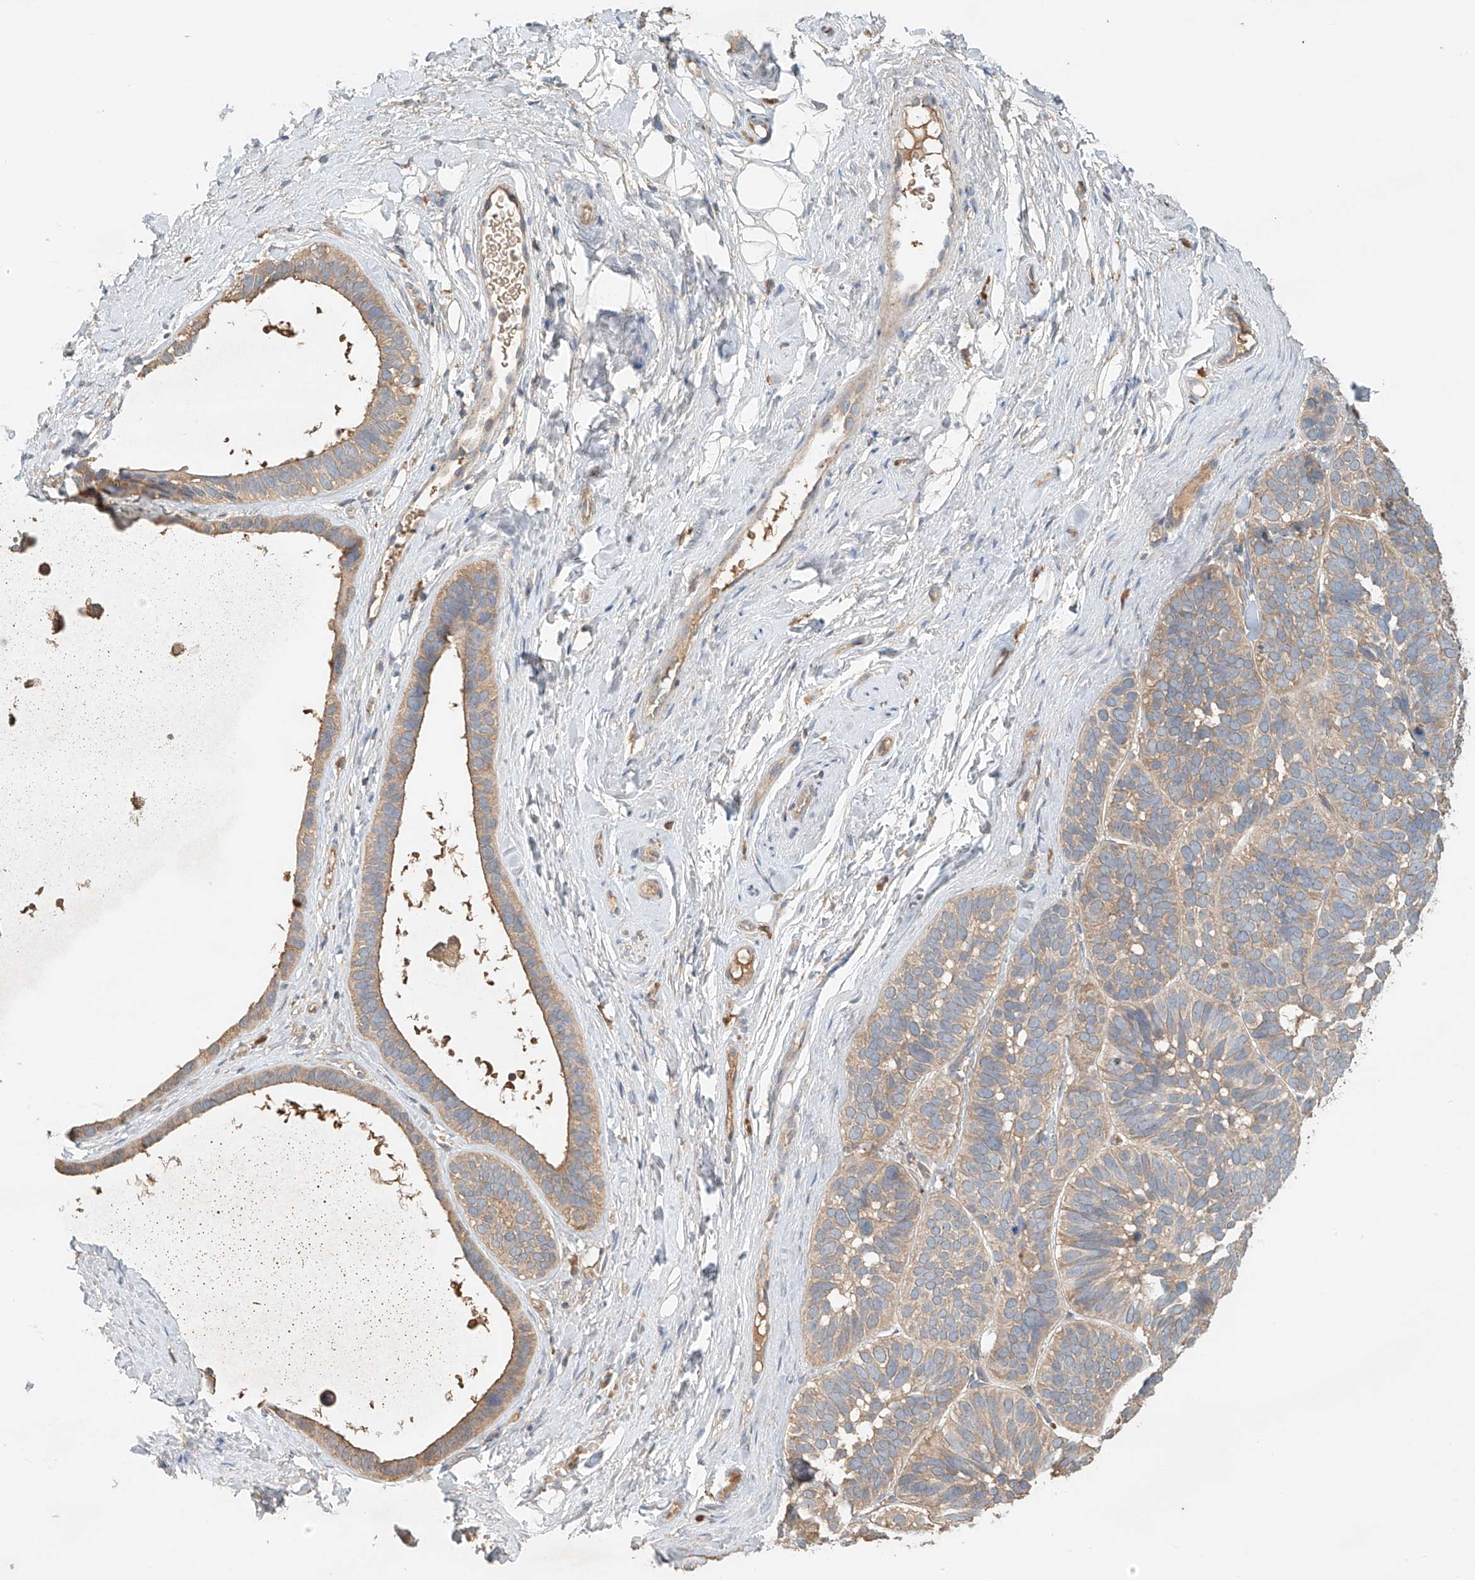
{"staining": {"intensity": "weak", "quantity": ">75%", "location": "cytoplasmic/membranous"}, "tissue": "skin cancer", "cell_type": "Tumor cells", "image_type": "cancer", "snomed": [{"axis": "morphology", "description": "Basal cell carcinoma"}, {"axis": "topography", "description": "Skin"}], "caption": "Human skin basal cell carcinoma stained with a protein marker displays weak staining in tumor cells.", "gene": "GNB1L", "patient": {"sex": "male", "age": 62}}